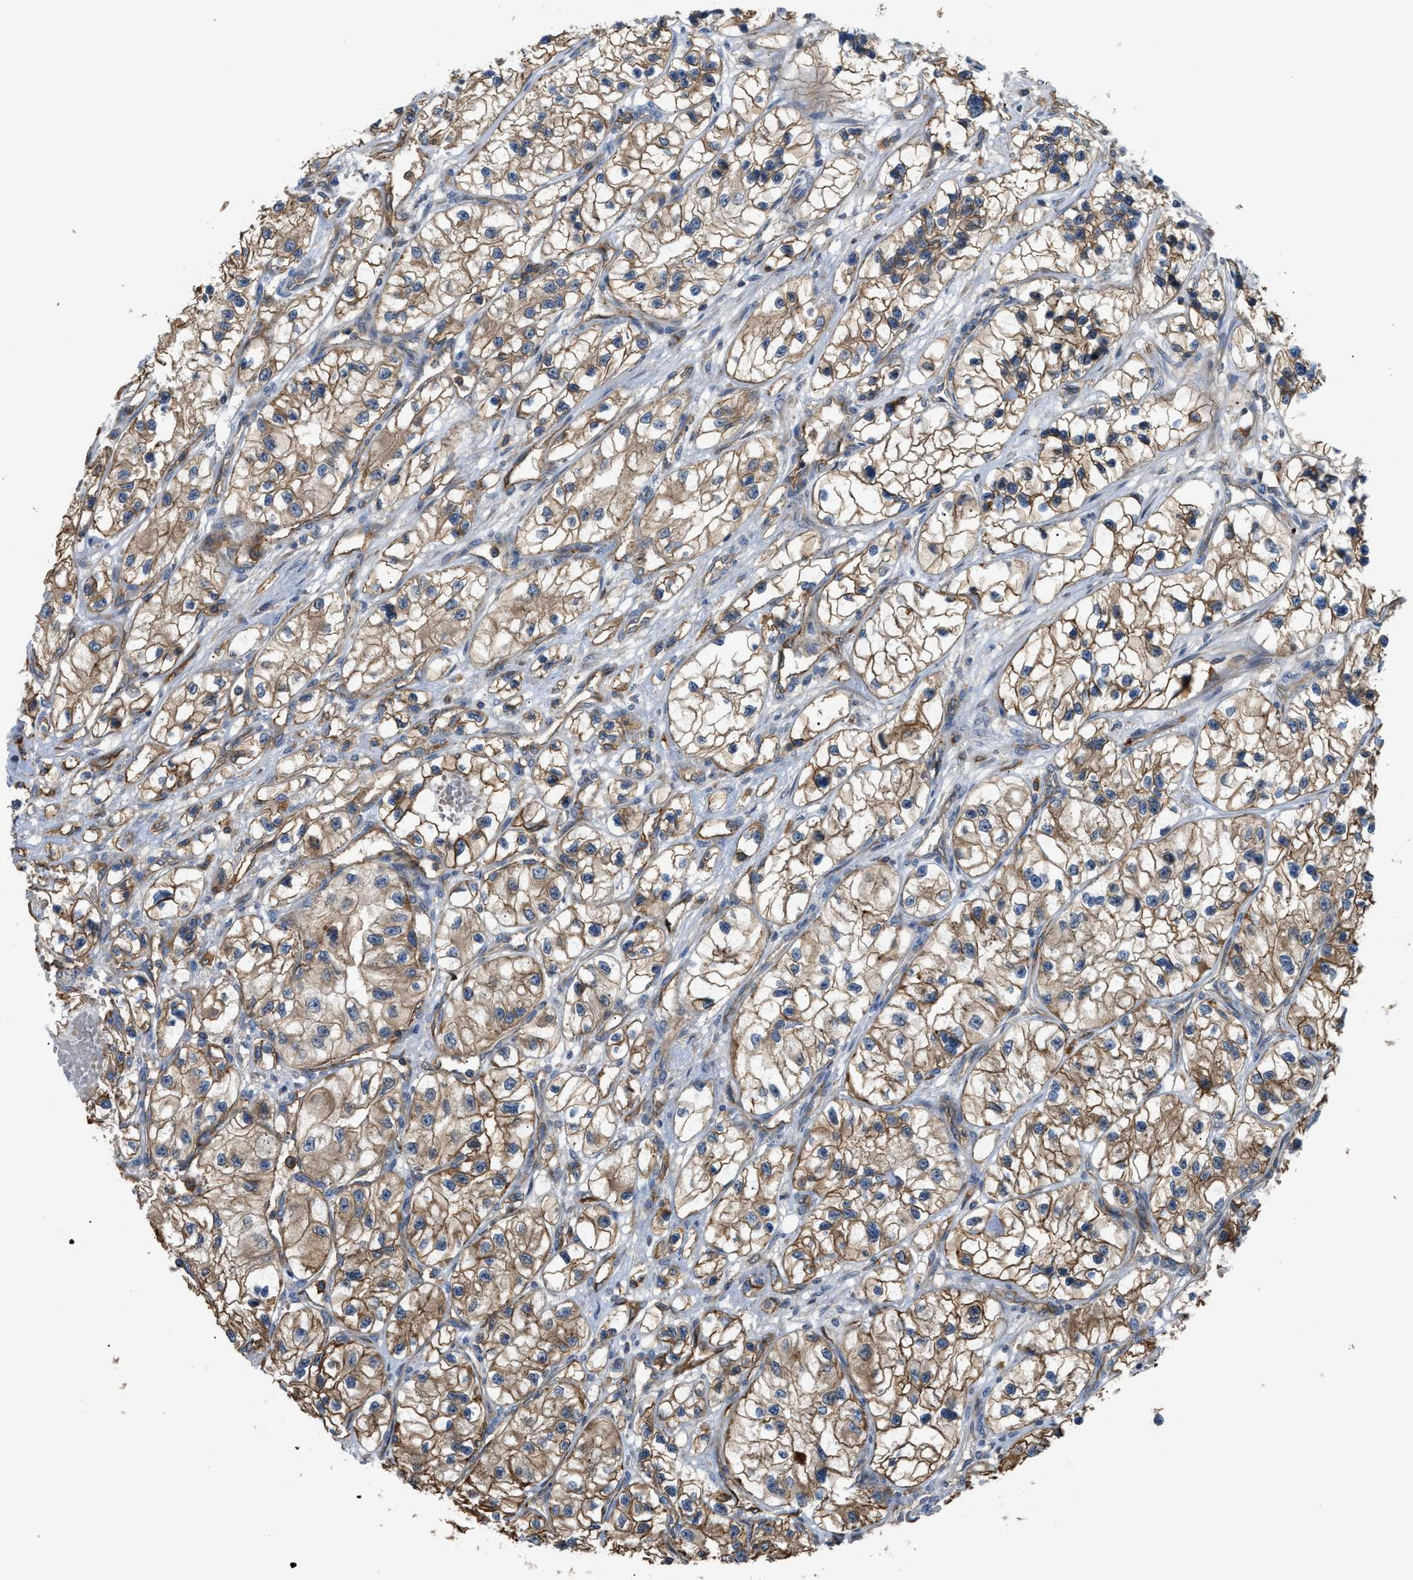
{"staining": {"intensity": "moderate", "quantity": ">75%", "location": "cytoplasmic/membranous"}, "tissue": "renal cancer", "cell_type": "Tumor cells", "image_type": "cancer", "snomed": [{"axis": "morphology", "description": "Adenocarcinoma, NOS"}, {"axis": "topography", "description": "Kidney"}], "caption": "Immunohistochemical staining of renal cancer (adenocarcinoma) reveals medium levels of moderate cytoplasmic/membranous protein positivity in approximately >75% of tumor cells.", "gene": "DDHD2", "patient": {"sex": "female", "age": 57}}